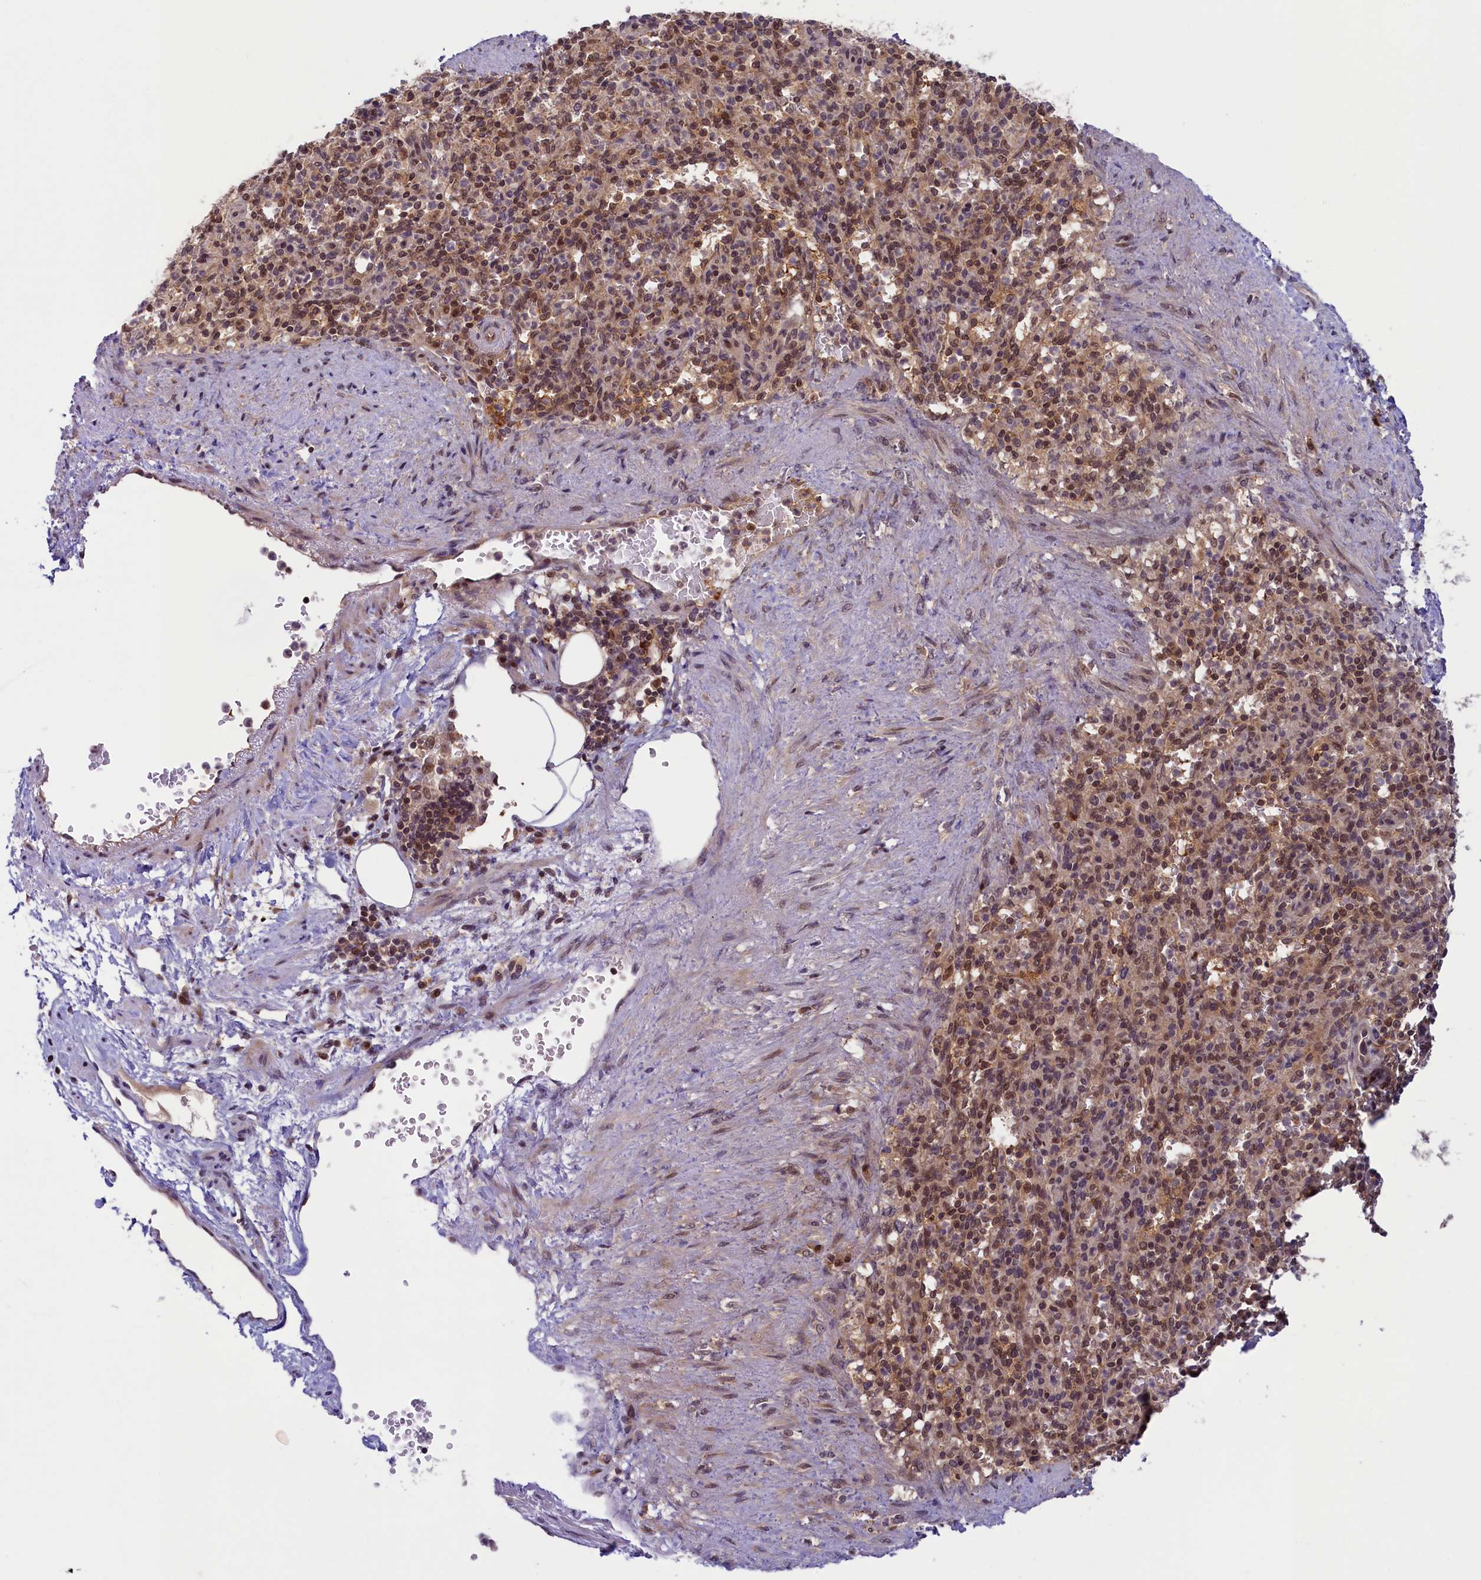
{"staining": {"intensity": "moderate", "quantity": "25%-75%", "location": "nuclear"}, "tissue": "spleen", "cell_type": "Cells in red pulp", "image_type": "normal", "snomed": [{"axis": "morphology", "description": "Normal tissue, NOS"}, {"axis": "topography", "description": "Spleen"}], "caption": "Human spleen stained with a brown dye shows moderate nuclear positive staining in about 25%-75% of cells in red pulp.", "gene": "SLC7A6OS", "patient": {"sex": "female", "age": 74}}